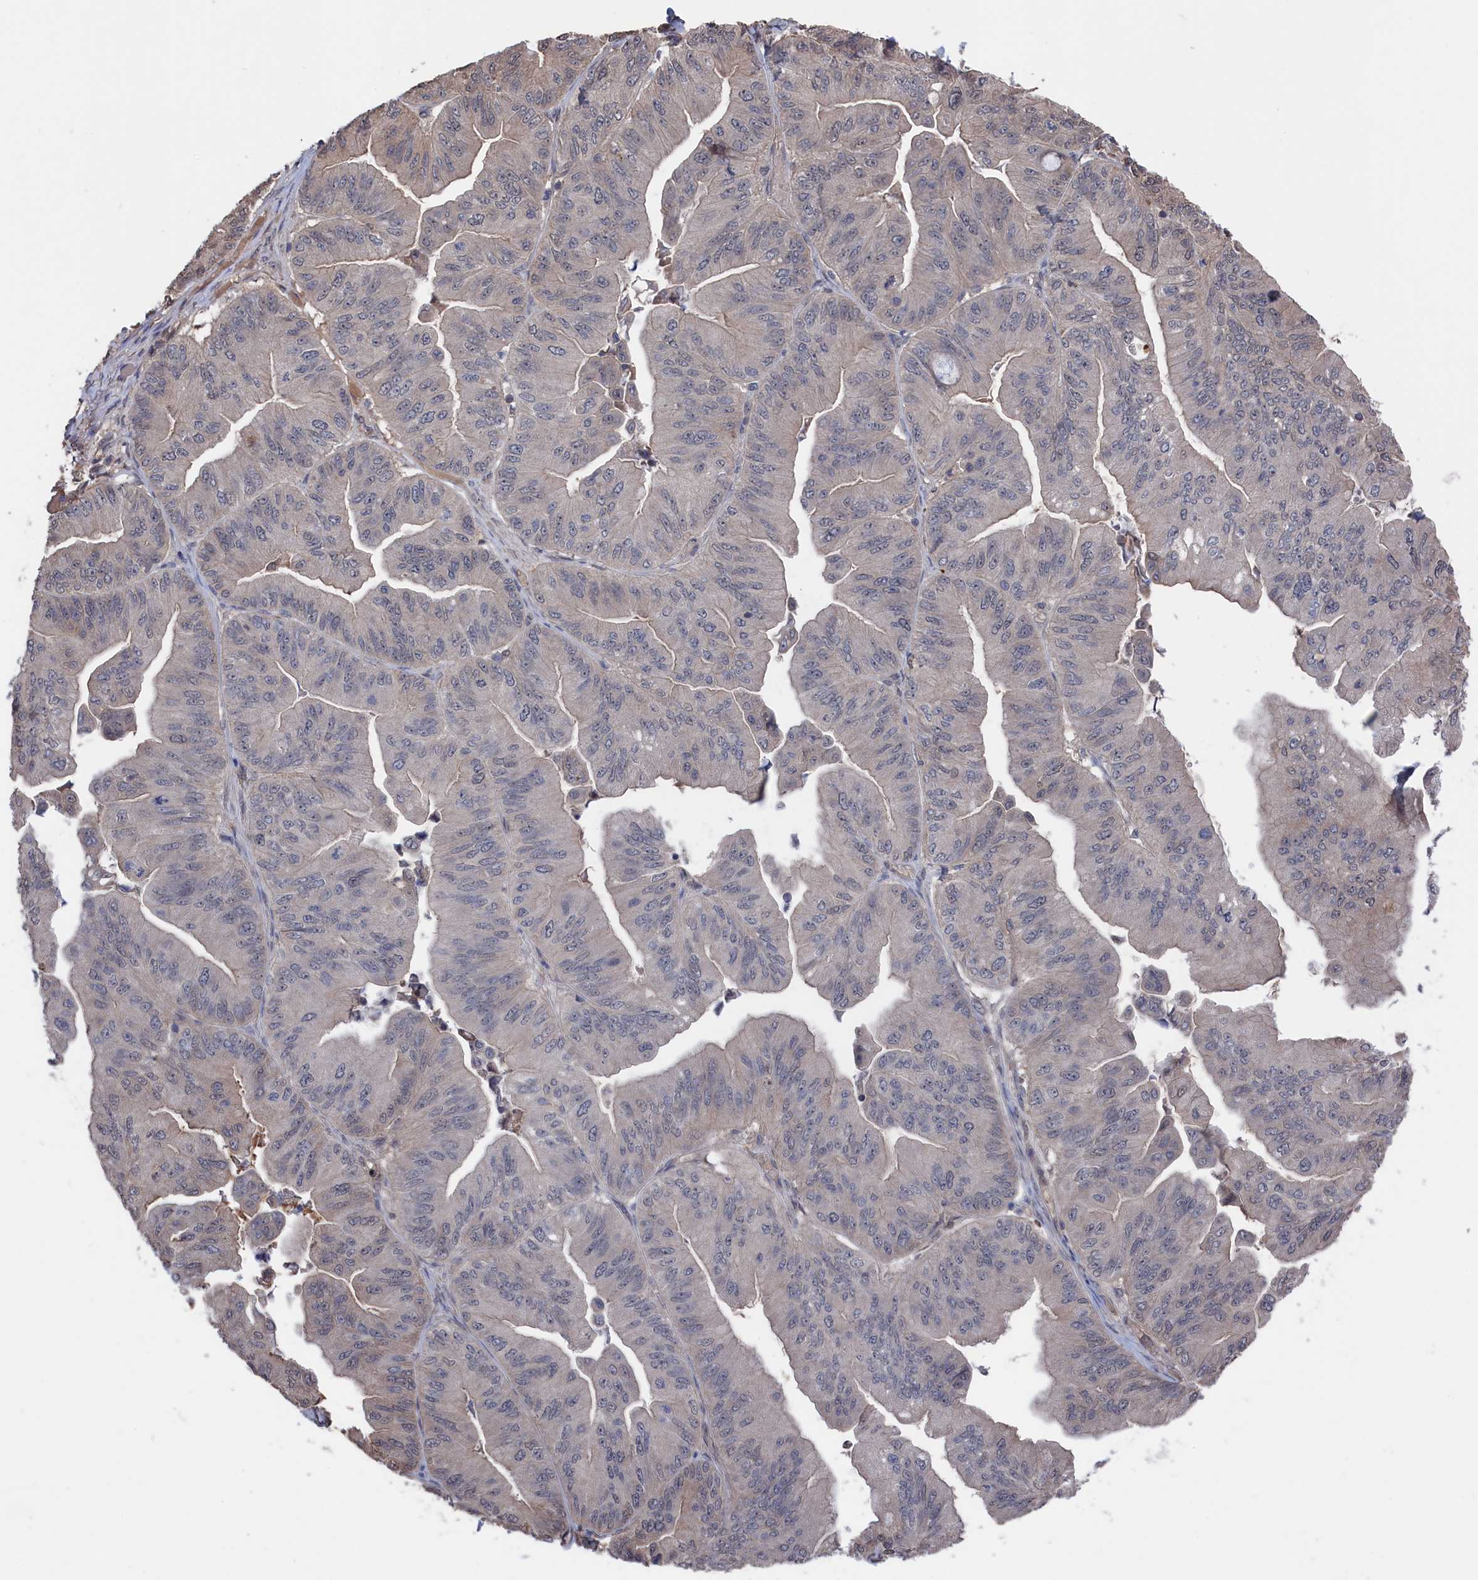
{"staining": {"intensity": "negative", "quantity": "none", "location": "none"}, "tissue": "ovarian cancer", "cell_type": "Tumor cells", "image_type": "cancer", "snomed": [{"axis": "morphology", "description": "Cystadenocarcinoma, mucinous, NOS"}, {"axis": "topography", "description": "Ovary"}], "caption": "Tumor cells are negative for protein expression in human ovarian mucinous cystadenocarcinoma.", "gene": "NUTF2", "patient": {"sex": "female", "age": 61}}